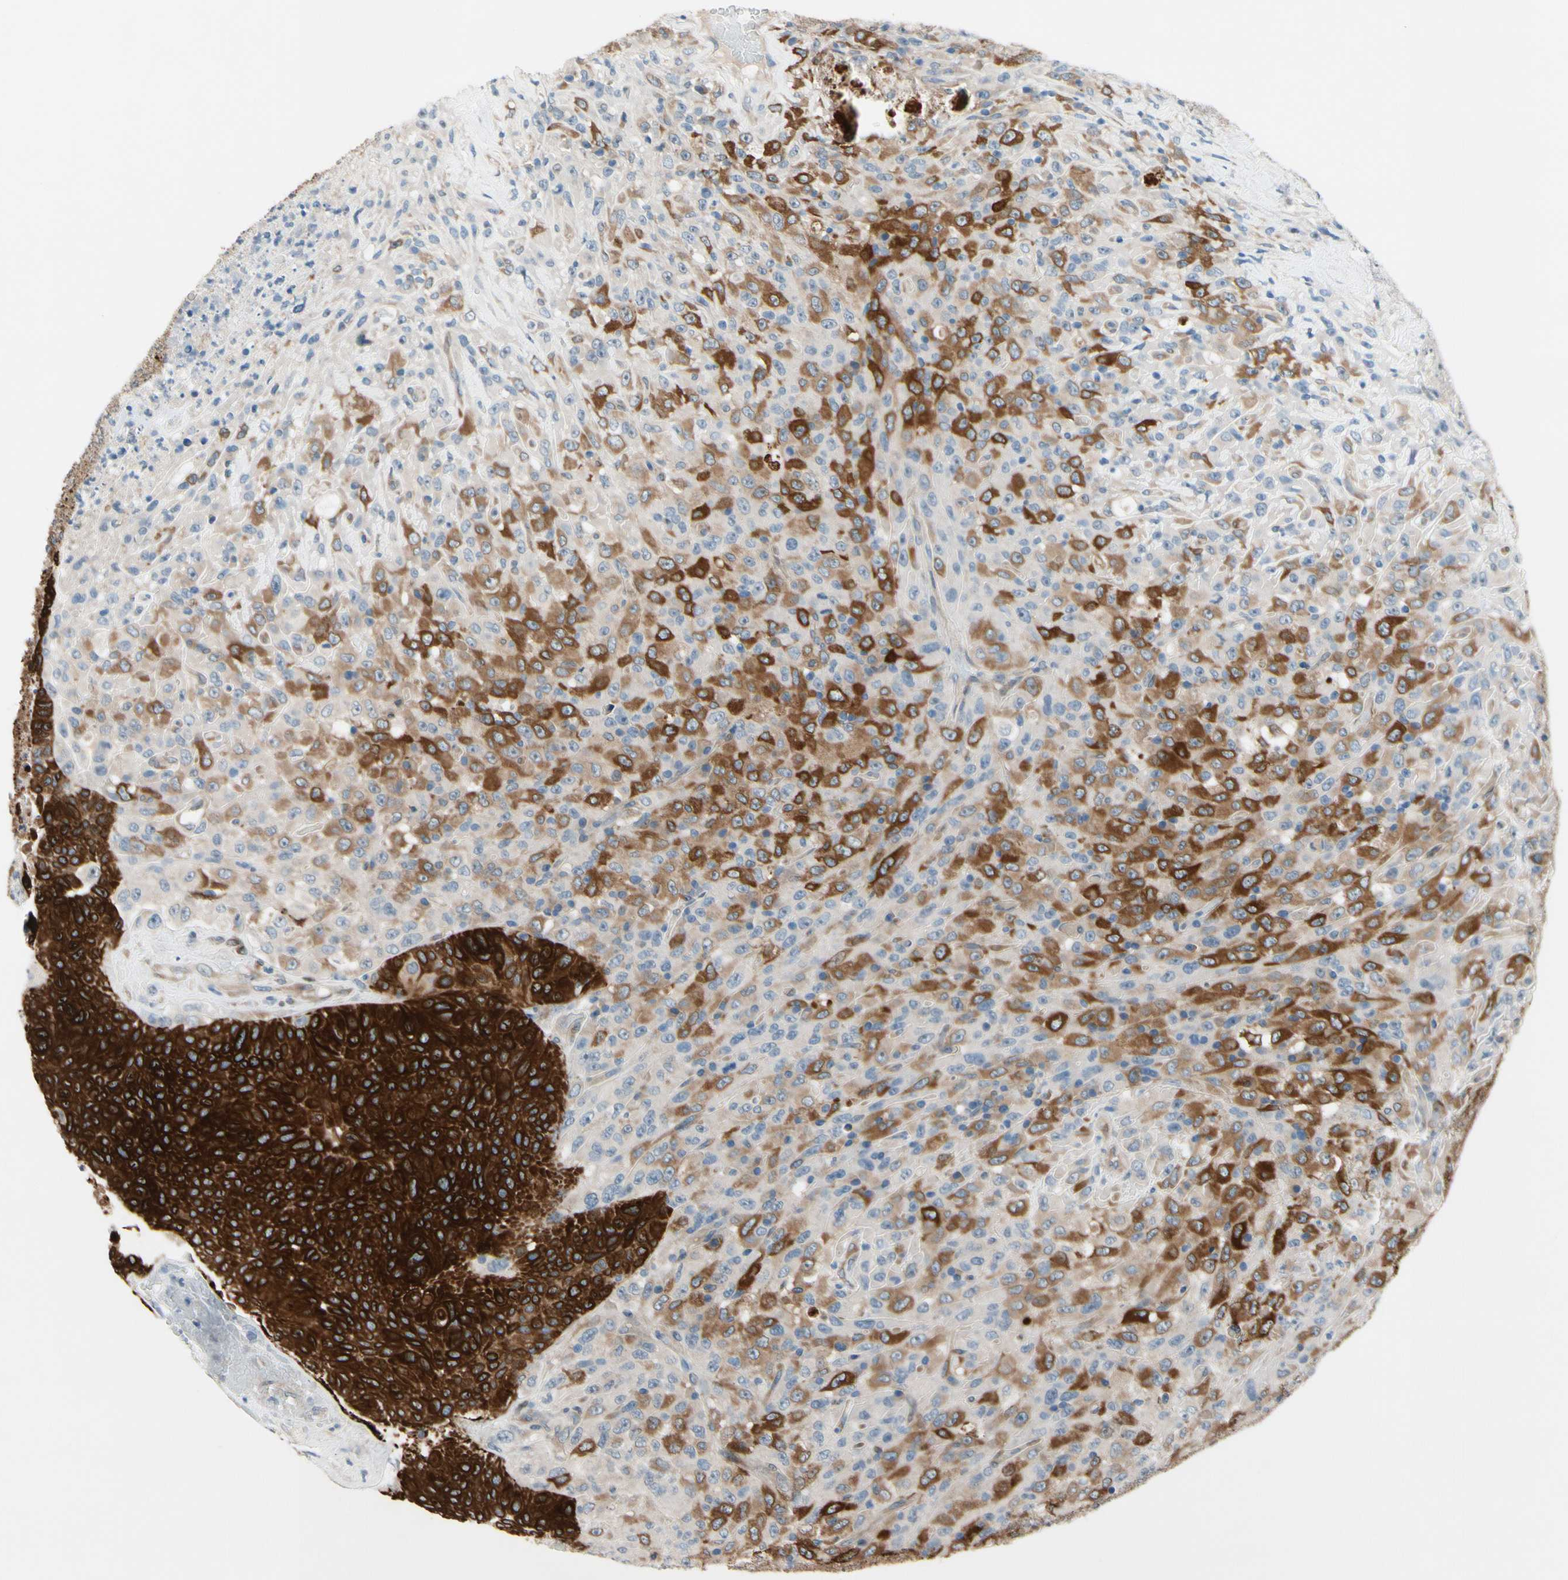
{"staining": {"intensity": "strong", "quantity": ">75%", "location": "cytoplasmic/membranous"}, "tissue": "urothelial cancer", "cell_type": "Tumor cells", "image_type": "cancer", "snomed": [{"axis": "morphology", "description": "Urothelial carcinoma, High grade"}, {"axis": "topography", "description": "Urinary bladder"}], "caption": "Approximately >75% of tumor cells in urothelial cancer reveal strong cytoplasmic/membranous protein staining as visualized by brown immunohistochemical staining.", "gene": "PRXL2A", "patient": {"sex": "male", "age": 66}}